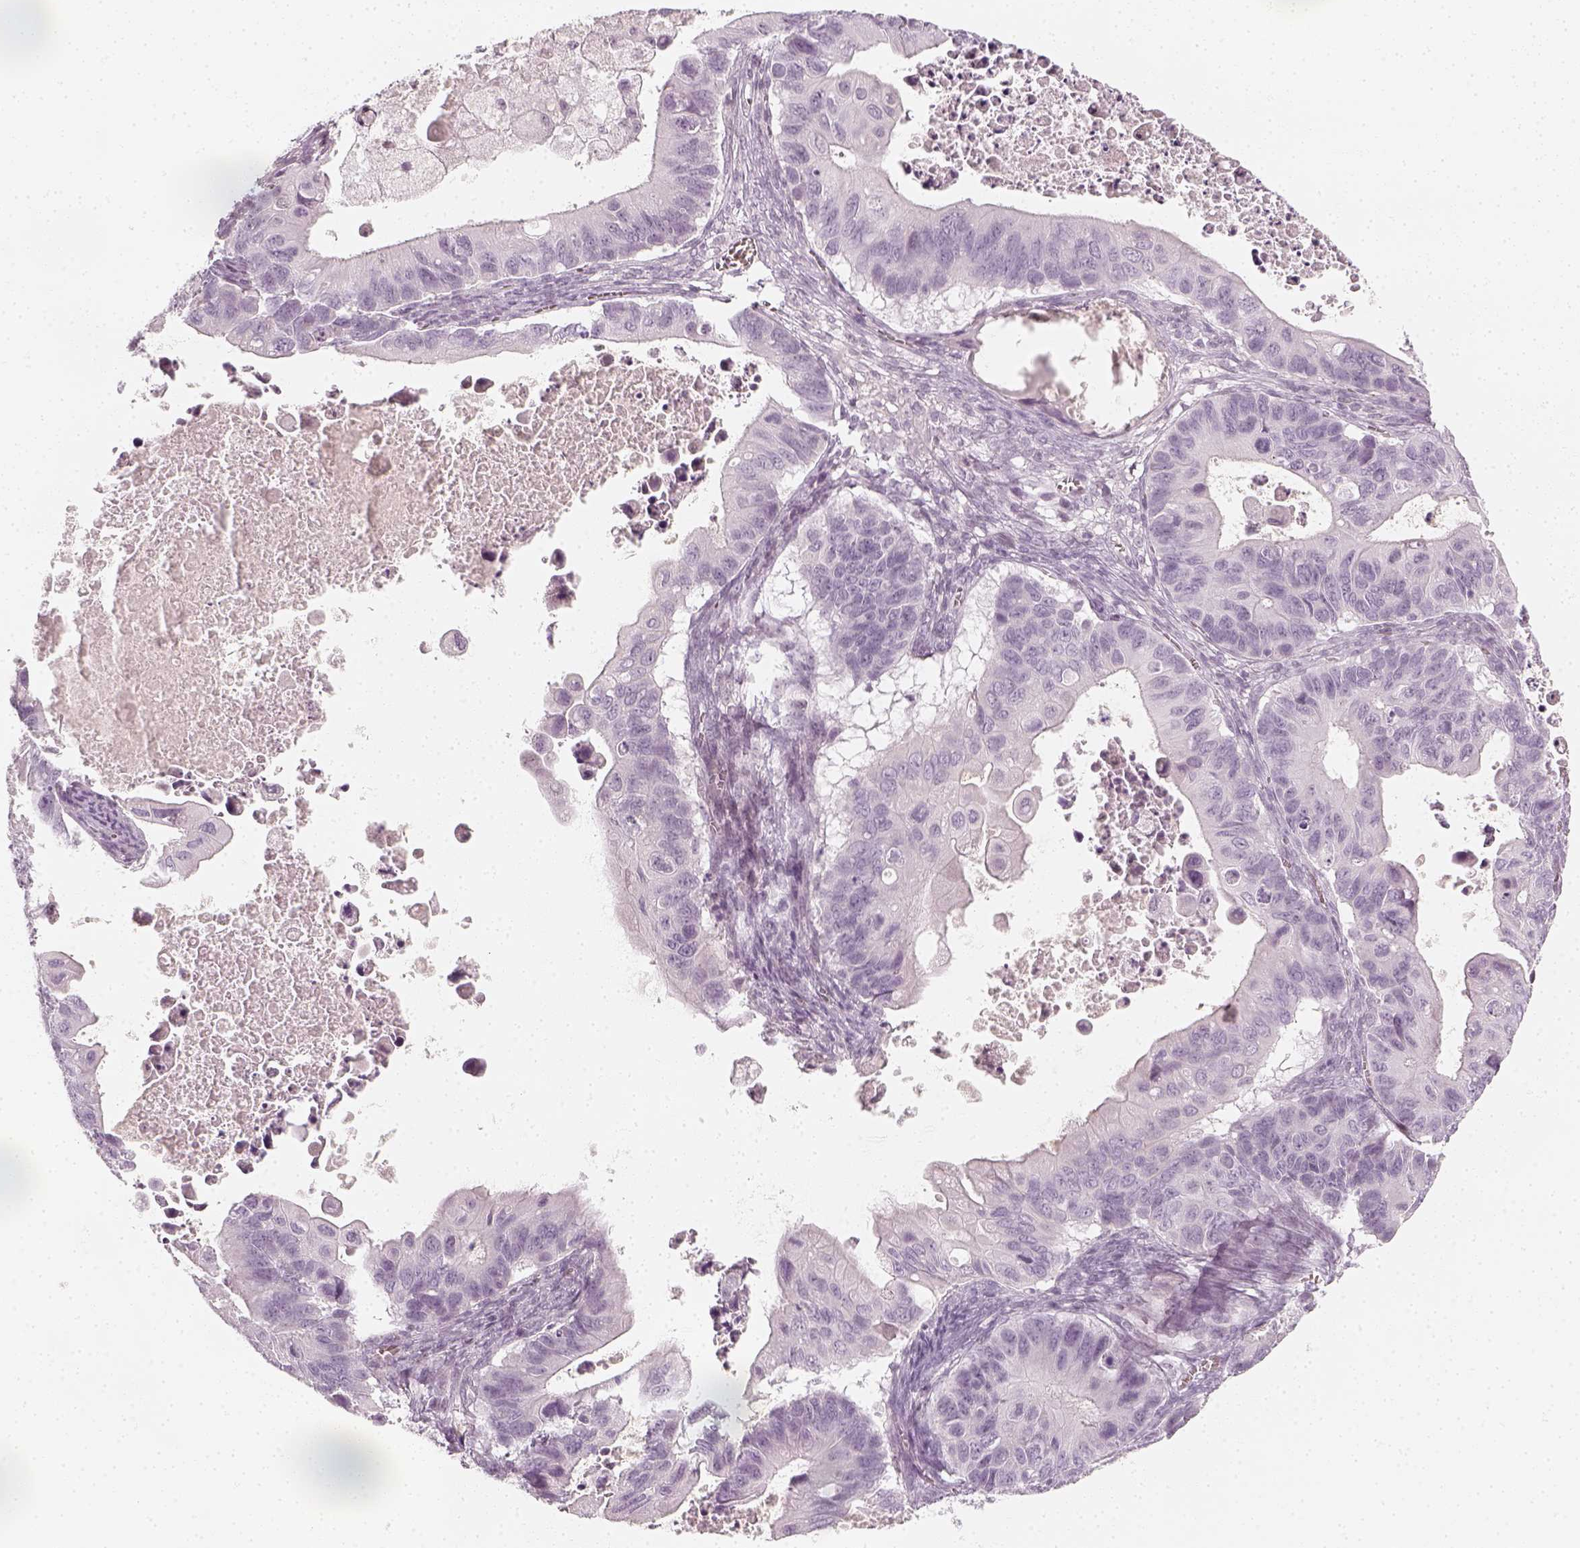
{"staining": {"intensity": "negative", "quantity": "none", "location": "none"}, "tissue": "ovarian cancer", "cell_type": "Tumor cells", "image_type": "cancer", "snomed": [{"axis": "morphology", "description": "Cystadenocarcinoma, mucinous, NOS"}, {"axis": "topography", "description": "Ovary"}], "caption": "Micrograph shows no protein expression in tumor cells of ovarian cancer (mucinous cystadenocarcinoma) tissue.", "gene": "KRTAP2-1", "patient": {"sex": "female", "age": 64}}